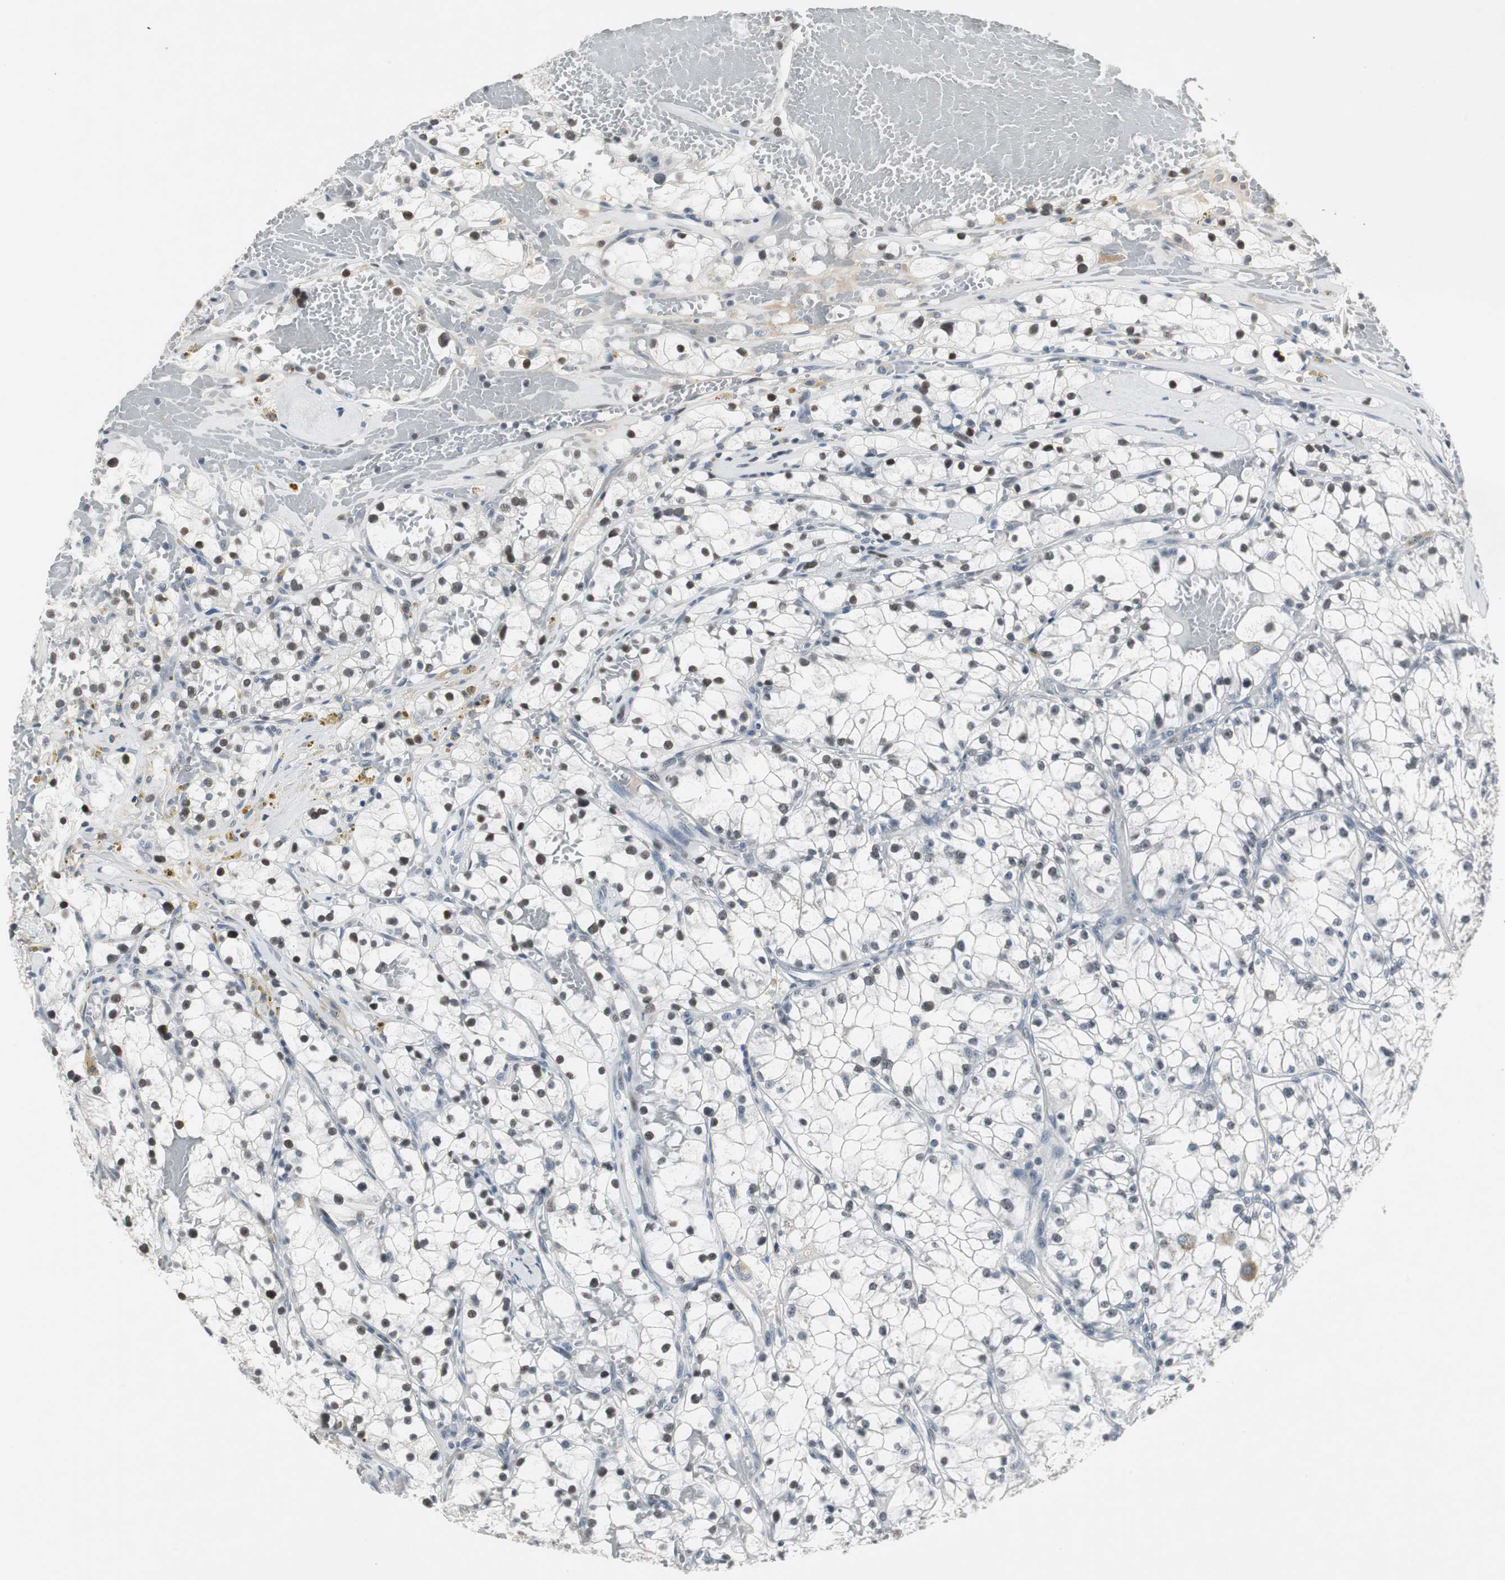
{"staining": {"intensity": "moderate", "quantity": "25%-75%", "location": "nuclear"}, "tissue": "renal cancer", "cell_type": "Tumor cells", "image_type": "cancer", "snomed": [{"axis": "morphology", "description": "Adenocarcinoma, NOS"}, {"axis": "topography", "description": "Kidney"}], "caption": "Immunohistochemistry of renal cancer (adenocarcinoma) shows medium levels of moderate nuclear expression in approximately 25%-75% of tumor cells. The protein is stained brown, and the nuclei are stained in blue (DAB (3,3'-diaminobenzidine) IHC with brightfield microscopy, high magnification).", "gene": "ELK1", "patient": {"sex": "male", "age": 56}}